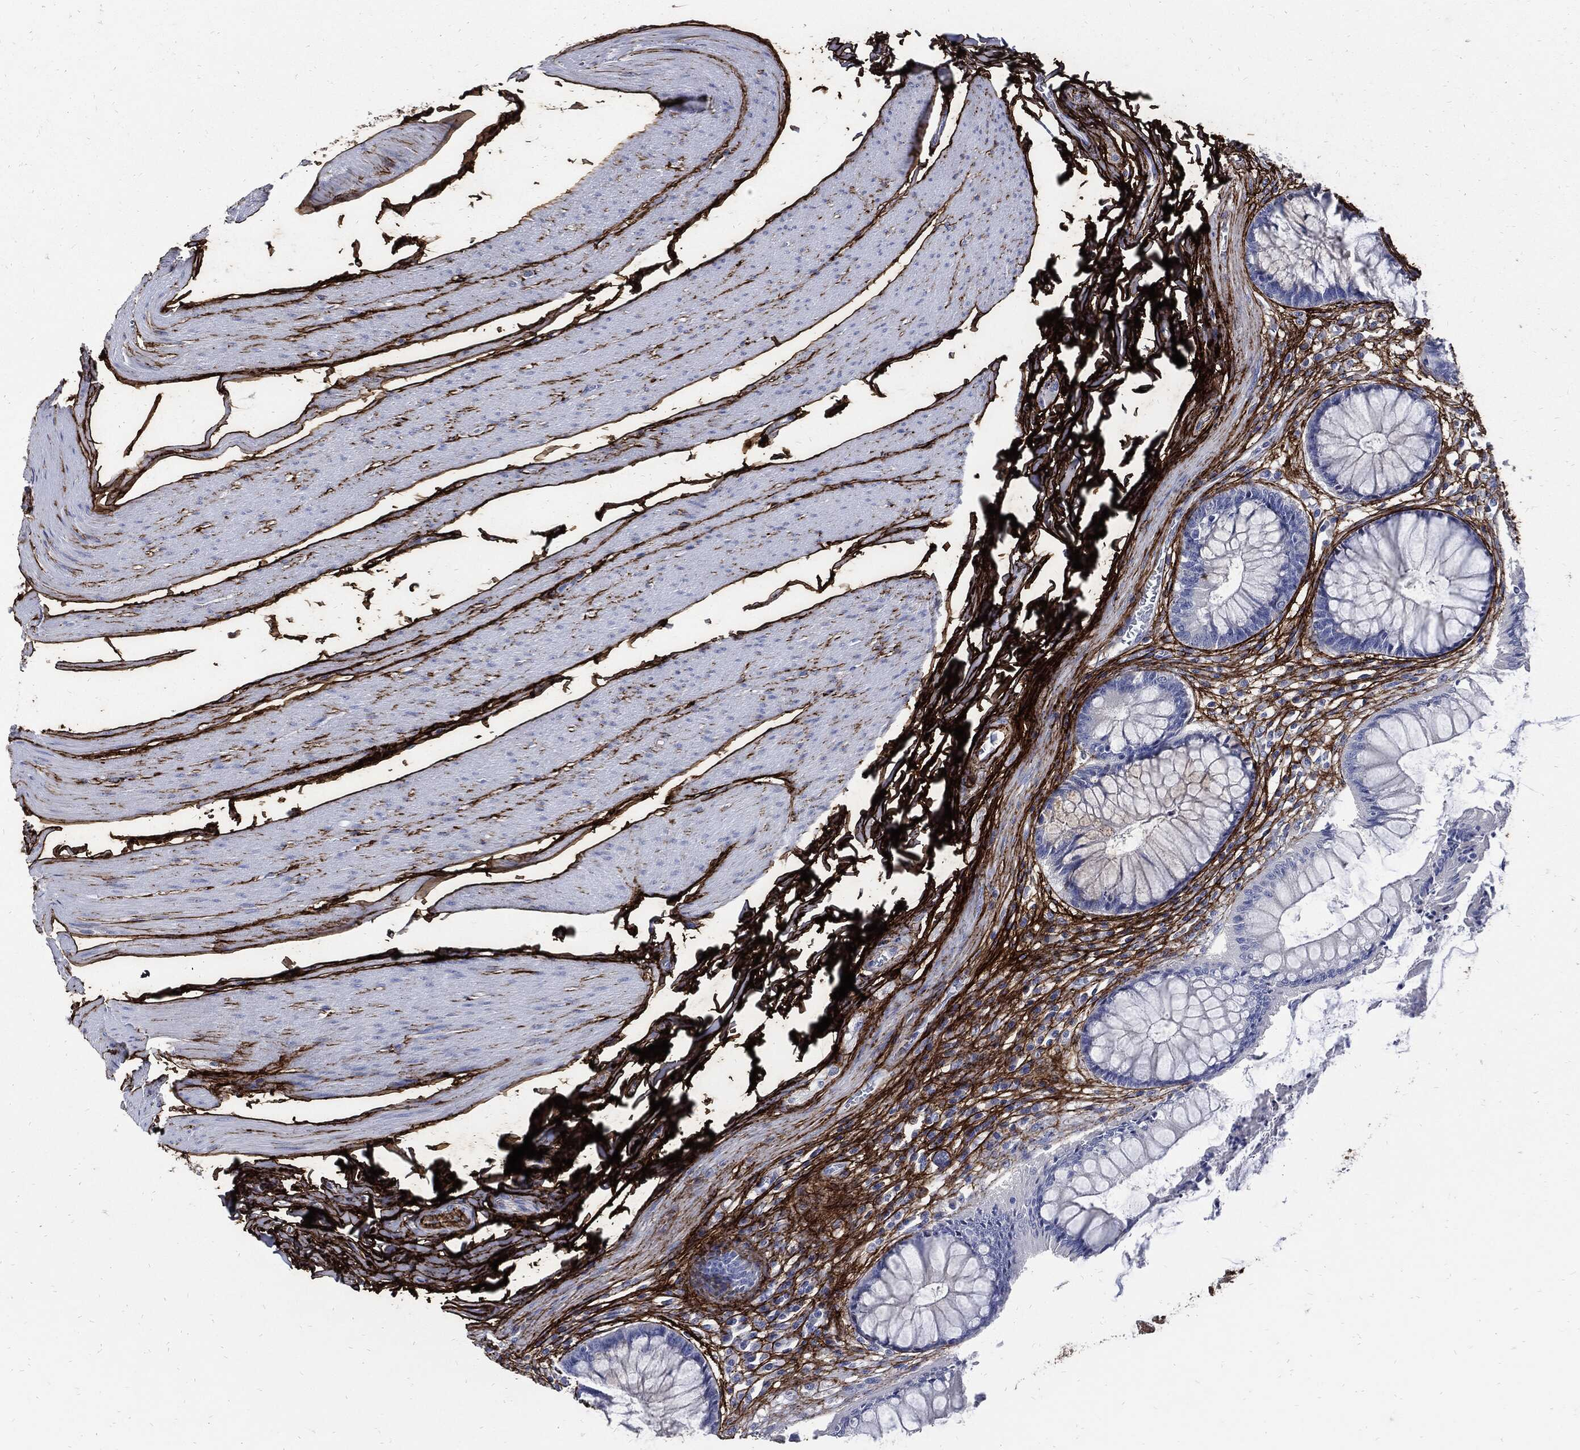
{"staining": {"intensity": "negative", "quantity": "none", "location": "none"}, "tissue": "rectum", "cell_type": "Glandular cells", "image_type": "normal", "snomed": [{"axis": "morphology", "description": "Normal tissue, NOS"}, {"axis": "topography", "description": "Rectum"}], "caption": "A high-resolution photomicrograph shows IHC staining of benign rectum, which reveals no significant staining in glandular cells. The staining was performed using DAB to visualize the protein expression in brown, while the nuclei were stained in blue with hematoxylin (Magnification: 20x).", "gene": "FBN1", "patient": {"sex": "female", "age": 58}}